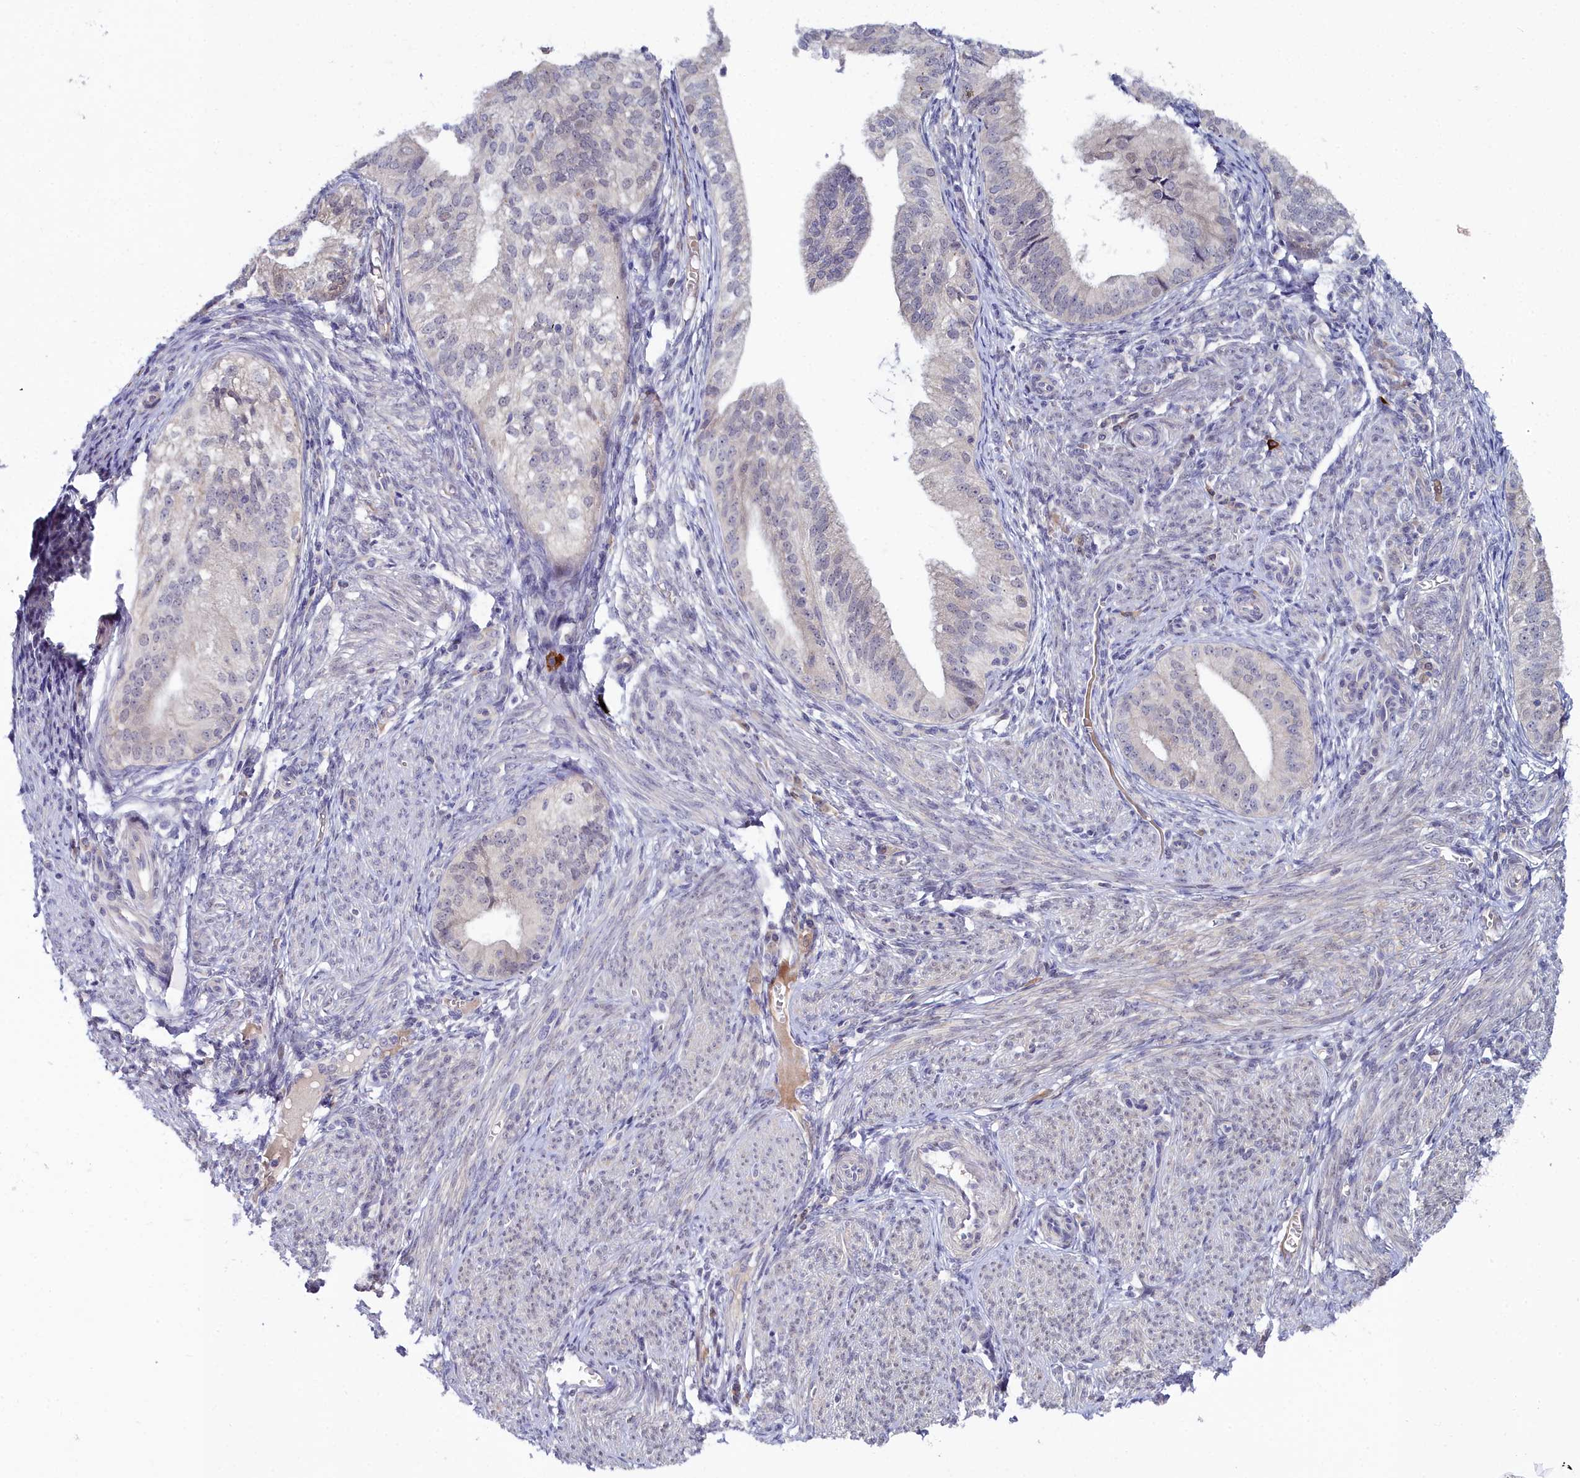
{"staining": {"intensity": "negative", "quantity": "none", "location": "none"}, "tissue": "endometrial cancer", "cell_type": "Tumor cells", "image_type": "cancer", "snomed": [{"axis": "morphology", "description": "Adenocarcinoma, NOS"}, {"axis": "topography", "description": "Endometrium"}], "caption": "High power microscopy photomicrograph of an immunohistochemistry (IHC) histopathology image of endometrial adenocarcinoma, revealing no significant expression in tumor cells.", "gene": "KCTD18", "patient": {"sex": "female", "age": 50}}